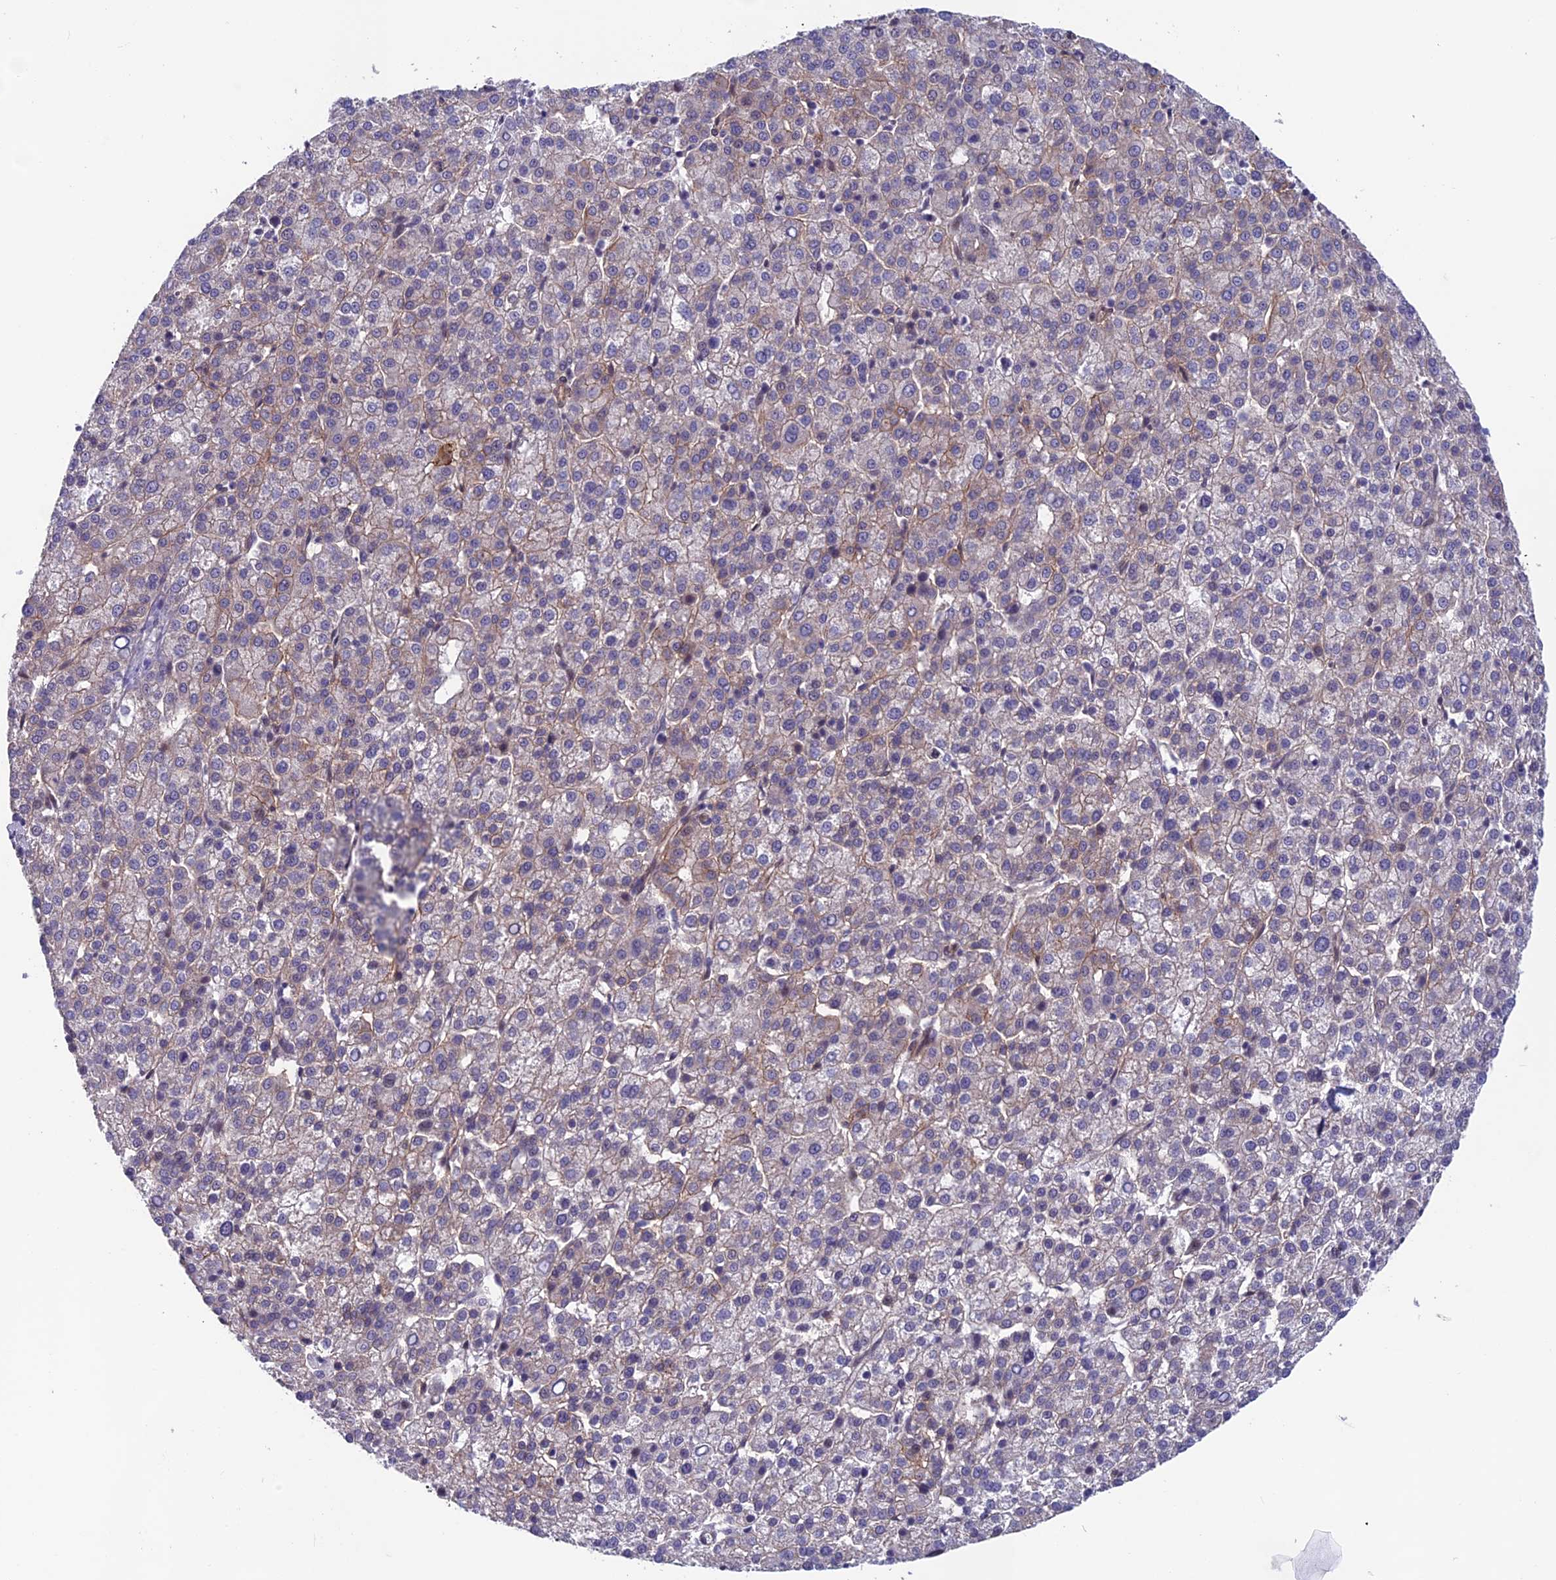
{"staining": {"intensity": "weak", "quantity": "<25%", "location": "cytoplasmic/membranous"}, "tissue": "liver cancer", "cell_type": "Tumor cells", "image_type": "cancer", "snomed": [{"axis": "morphology", "description": "Carcinoma, Hepatocellular, NOS"}, {"axis": "topography", "description": "Liver"}], "caption": "Photomicrograph shows no protein positivity in tumor cells of hepatocellular carcinoma (liver) tissue. The staining is performed using DAB brown chromogen with nuclei counter-stained in using hematoxylin.", "gene": "FKBPL", "patient": {"sex": "female", "age": 58}}